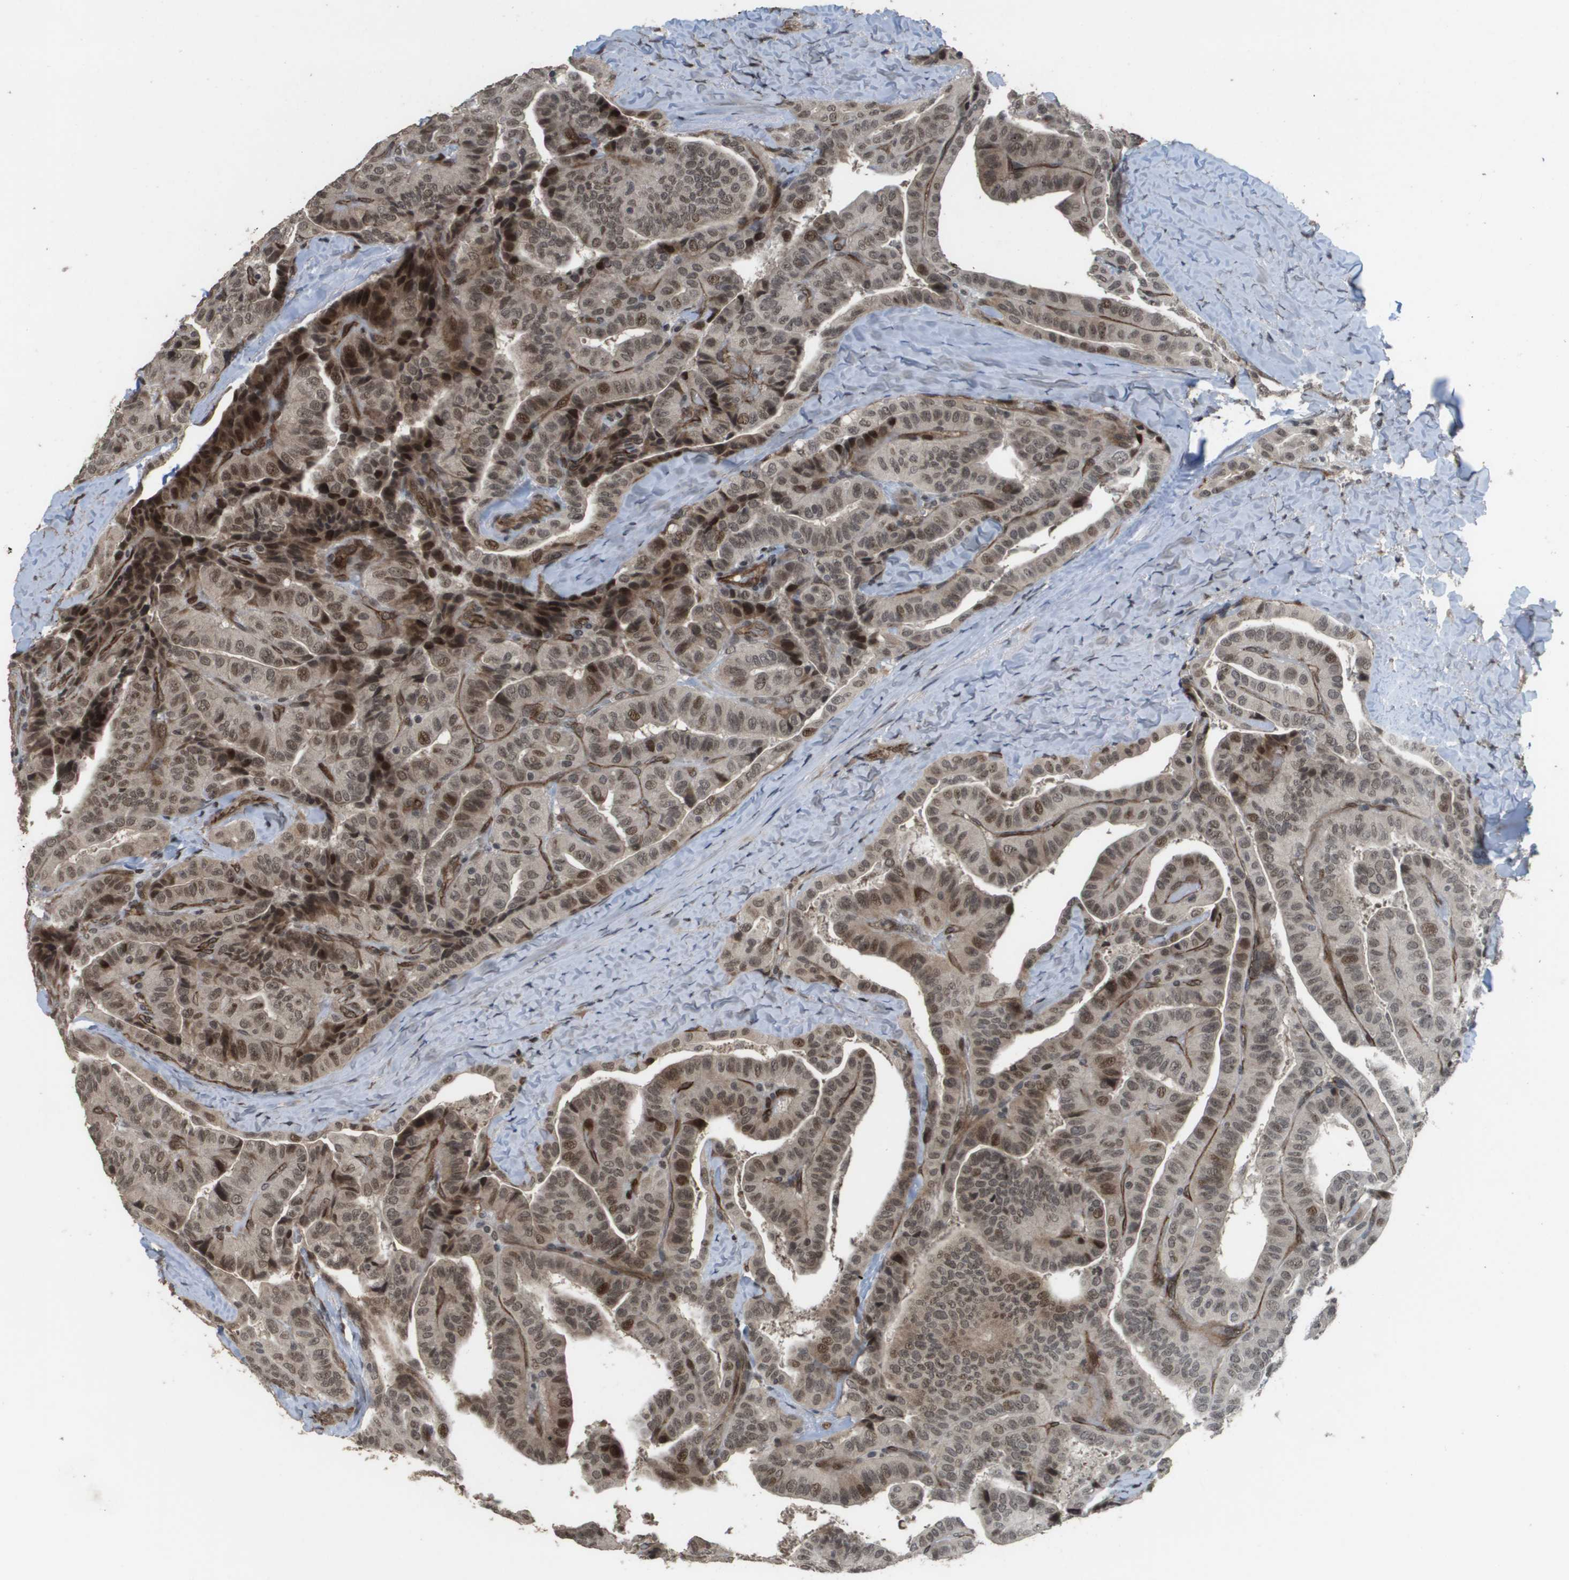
{"staining": {"intensity": "strong", "quantity": "<25%", "location": "cytoplasmic/membranous,nuclear"}, "tissue": "thyroid cancer", "cell_type": "Tumor cells", "image_type": "cancer", "snomed": [{"axis": "morphology", "description": "Papillary adenocarcinoma, NOS"}, {"axis": "topography", "description": "Thyroid gland"}], "caption": "DAB immunohistochemical staining of human papillary adenocarcinoma (thyroid) displays strong cytoplasmic/membranous and nuclear protein positivity in approximately <25% of tumor cells.", "gene": "KAT5", "patient": {"sex": "male", "age": 77}}